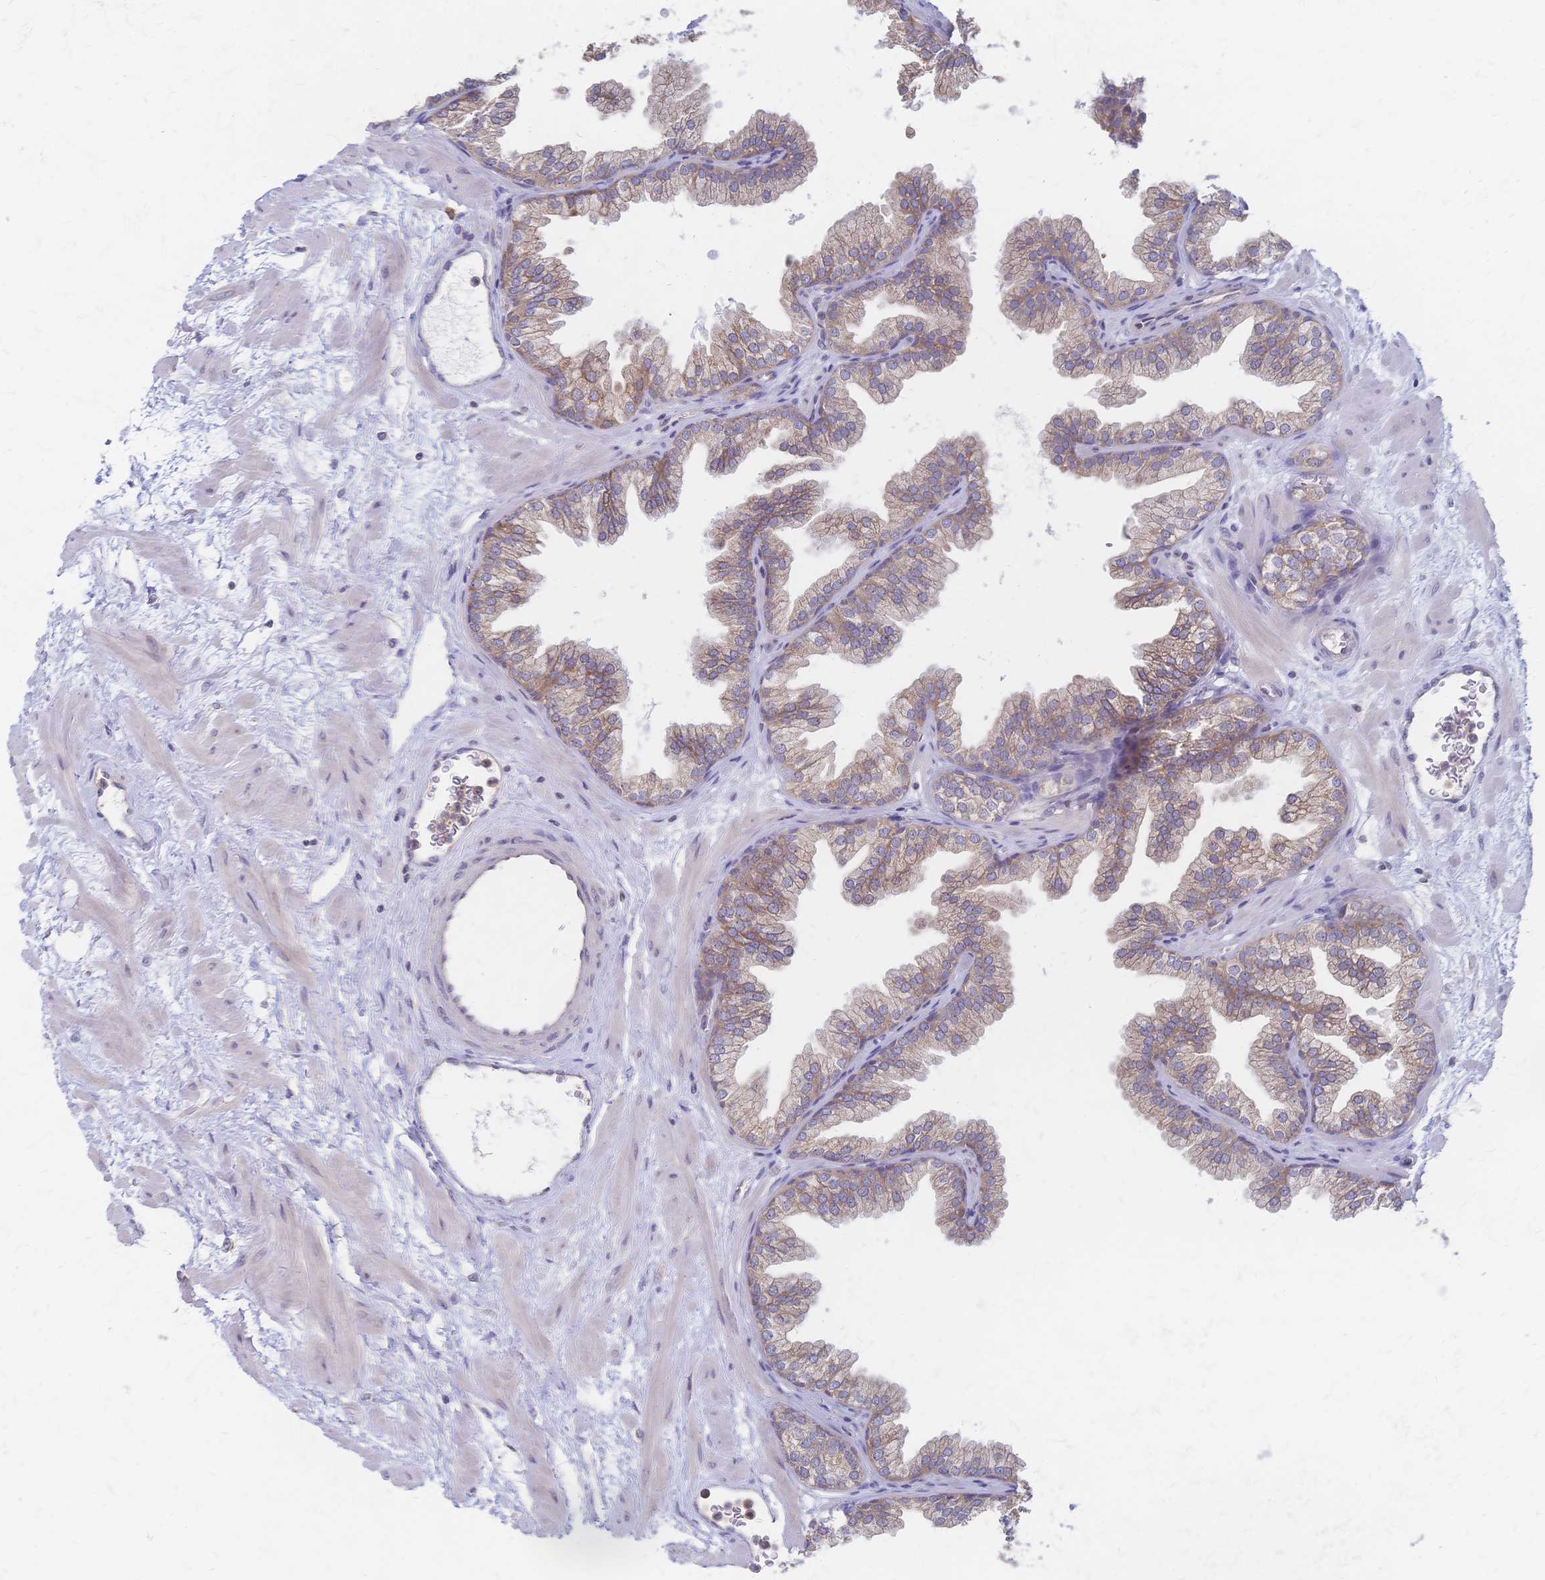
{"staining": {"intensity": "weak", "quantity": "25%-75%", "location": "cytoplasmic/membranous"}, "tissue": "prostate", "cell_type": "Glandular cells", "image_type": "normal", "snomed": [{"axis": "morphology", "description": "Normal tissue, NOS"}, {"axis": "topography", "description": "Prostate"}], "caption": "Brown immunohistochemical staining in unremarkable prostate exhibits weak cytoplasmic/membranous staining in approximately 25%-75% of glandular cells. The protein is shown in brown color, while the nuclei are stained blue.", "gene": "CYB5A", "patient": {"sex": "male", "age": 37}}